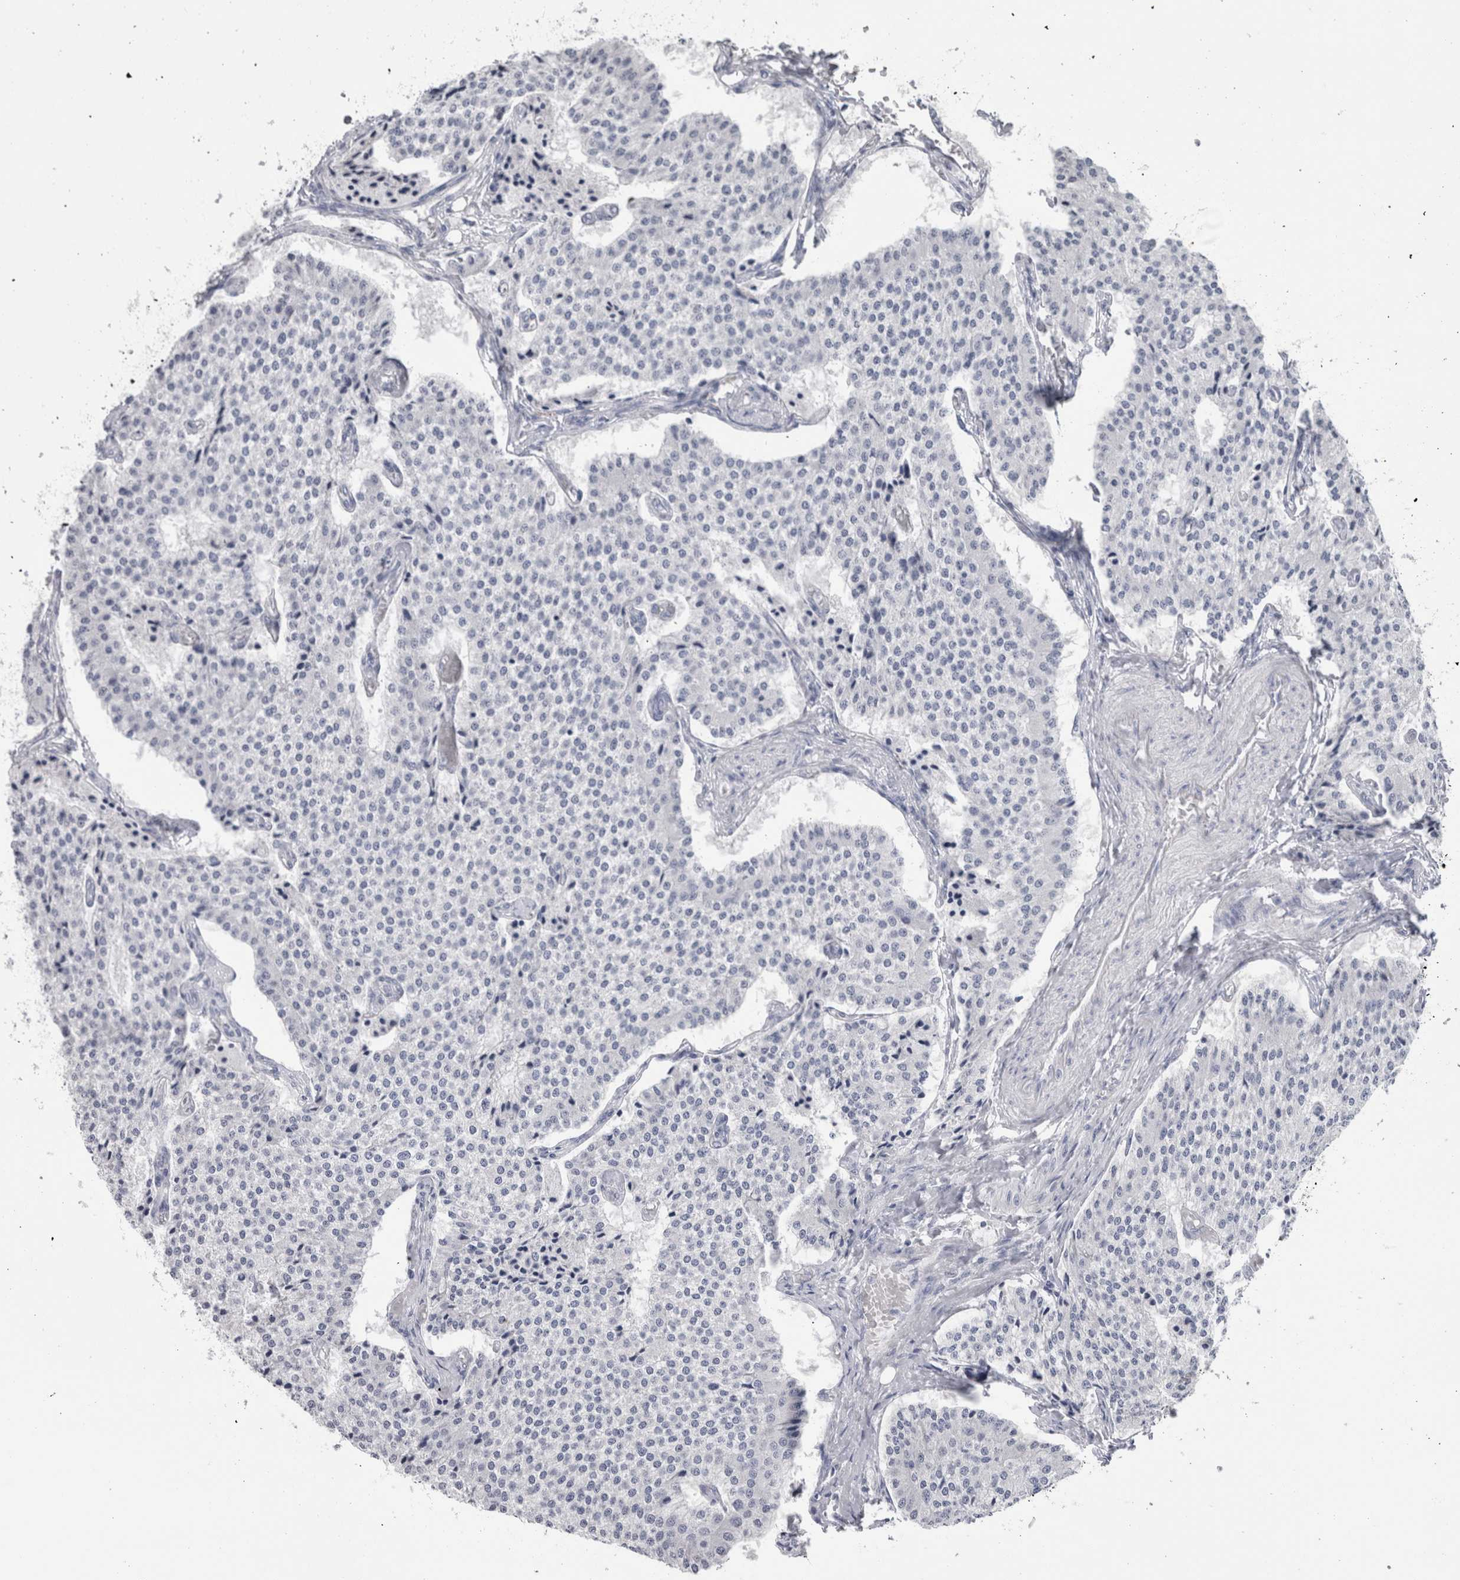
{"staining": {"intensity": "negative", "quantity": "none", "location": "none"}, "tissue": "carcinoid", "cell_type": "Tumor cells", "image_type": "cancer", "snomed": [{"axis": "morphology", "description": "Carcinoid, malignant, NOS"}, {"axis": "topography", "description": "Colon"}], "caption": "Image shows no protein positivity in tumor cells of carcinoid (malignant) tissue.", "gene": "PTH", "patient": {"sex": "female", "age": 52}}